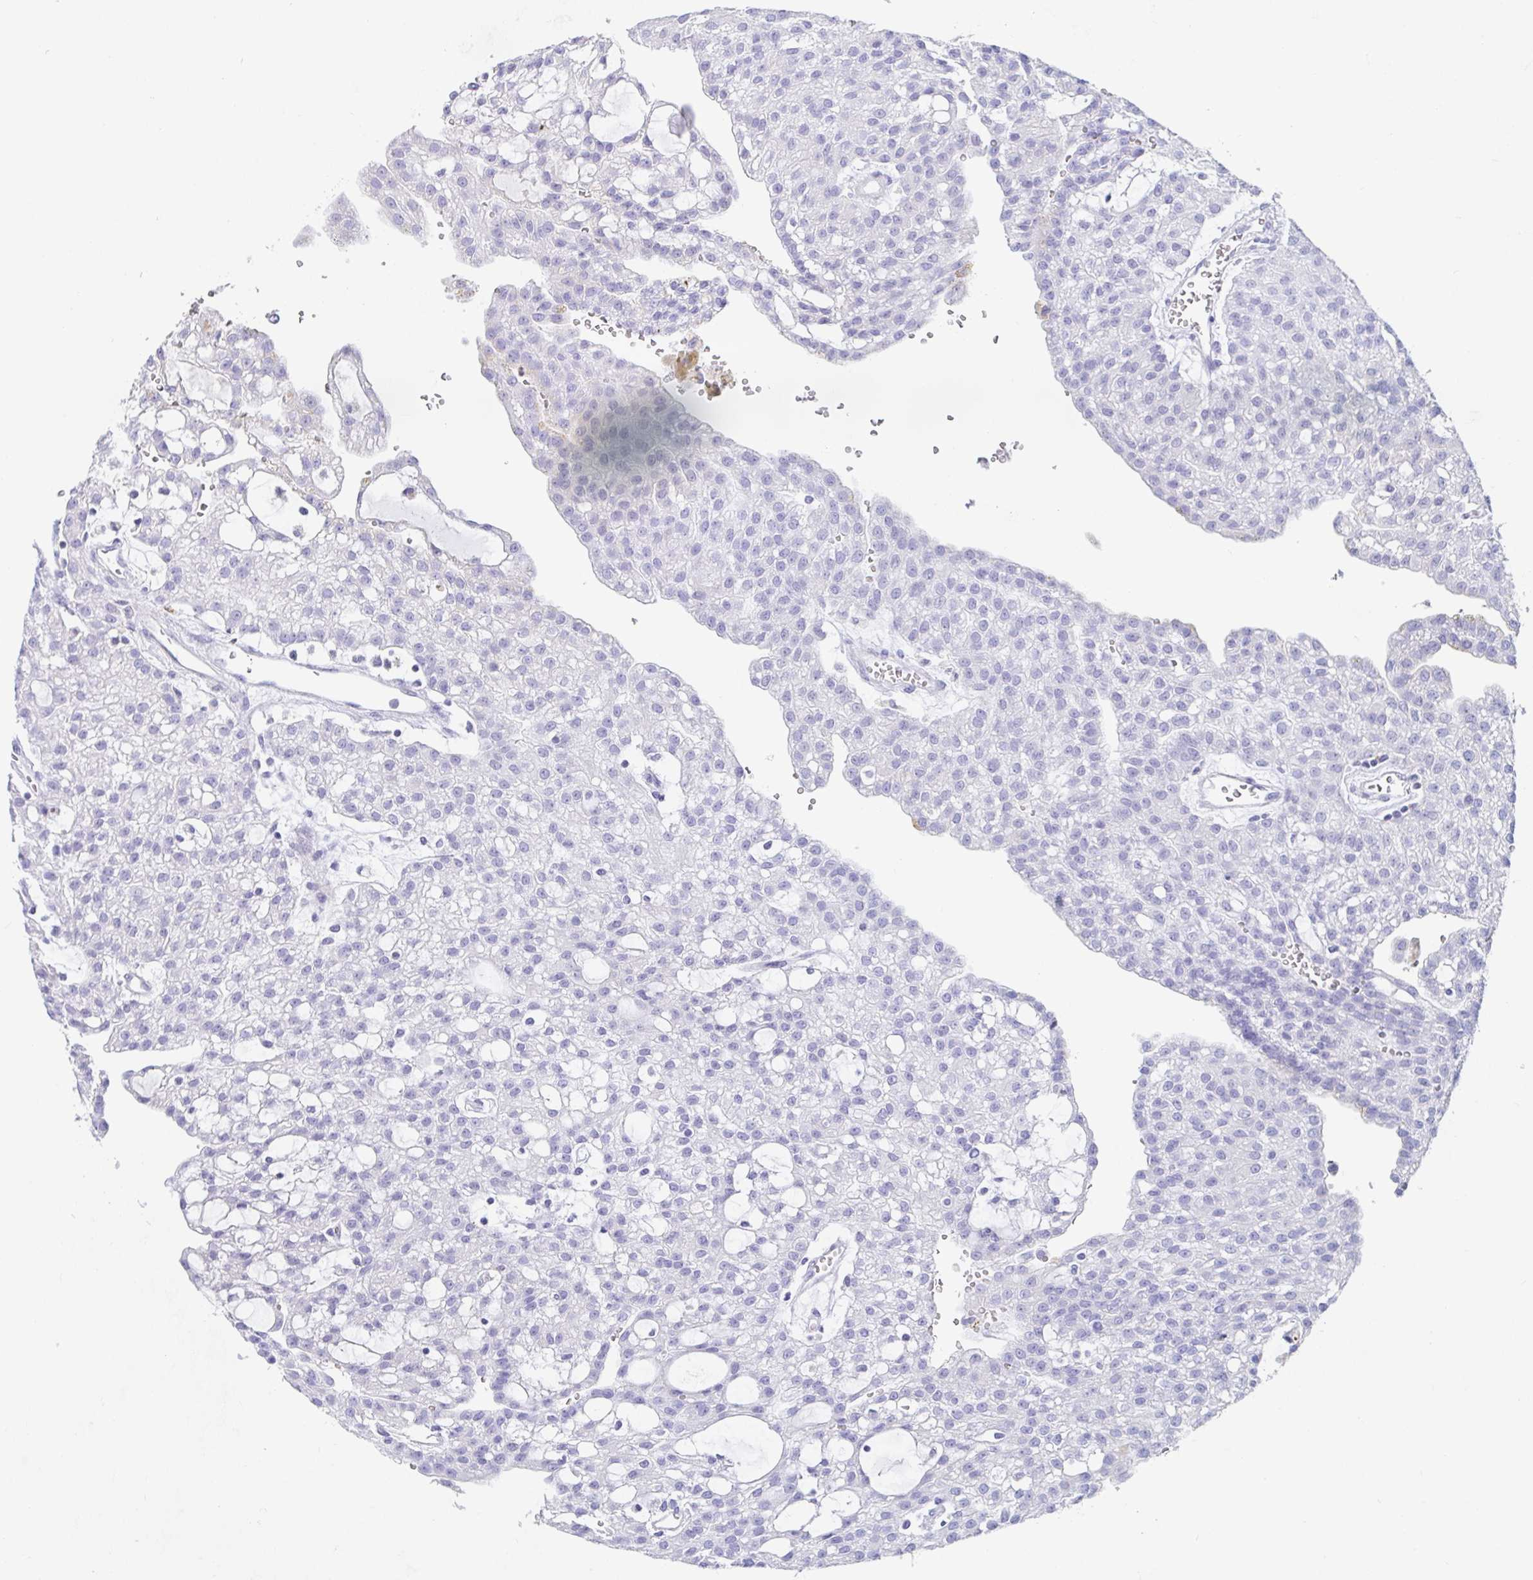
{"staining": {"intensity": "negative", "quantity": "none", "location": "none"}, "tissue": "renal cancer", "cell_type": "Tumor cells", "image_type": "cancer", "snomed": [{"axis": "morphology", "description": "Adenocarcinoma, NOS"}, {"axis": "topography", "description": "Kidney"}], "caption": "This is an immunohistochemistry (IHC) photomicrograph of renal cancer (adenocarcinoma). There is no positivity in tumor cells.", "gene": "PLA2G1B", "patient": {"sex": "male", "age": 63}}